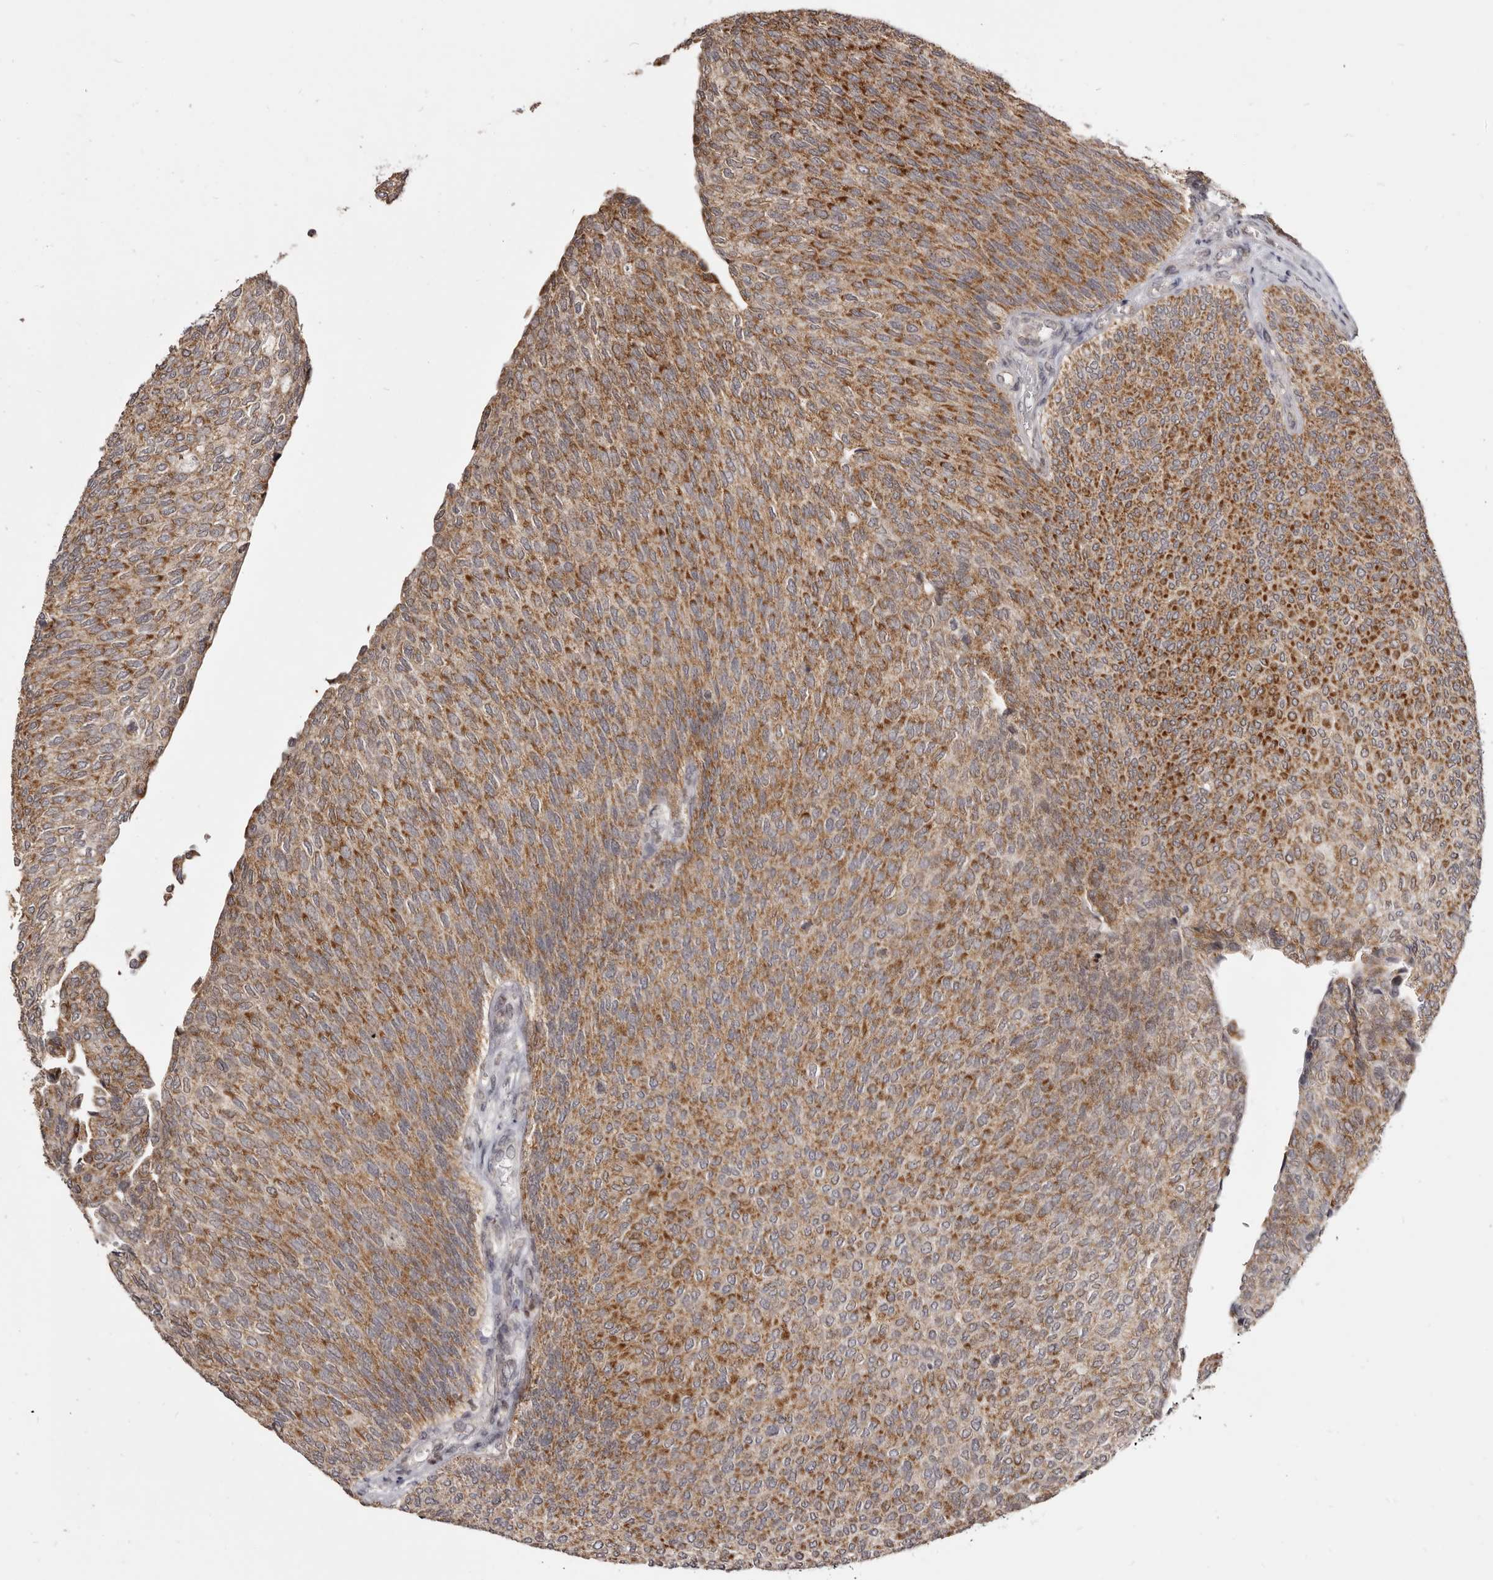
{"staining": {"intensity": "strong", "quantity": ">75%", "location": "cytoplasmic/membranous"}, "tissue": "urothelial cancer", "cell_type": "Tumor cells", "image_type": "cancer", "snomed": [{"axis": "morphology", "description": "Urothelial carcinoma, Low grade"}, {"axis": "topography", "description": "Urinary bladder"}], "caption": "An IHC histopathology image of neoplastic tissue is shown. Protein staining in brown shows strong cytoplasmic/membranous positivity in urothelial cancer within tumor cells. (Stains: DAB (3,3'-diaminobenzidine) in brown, nuclei in blue, Microscopy: brightfield microscopy at high magnification).", "gene": "THUMPD1", "patient": {"sex": "female", "age": 79}}